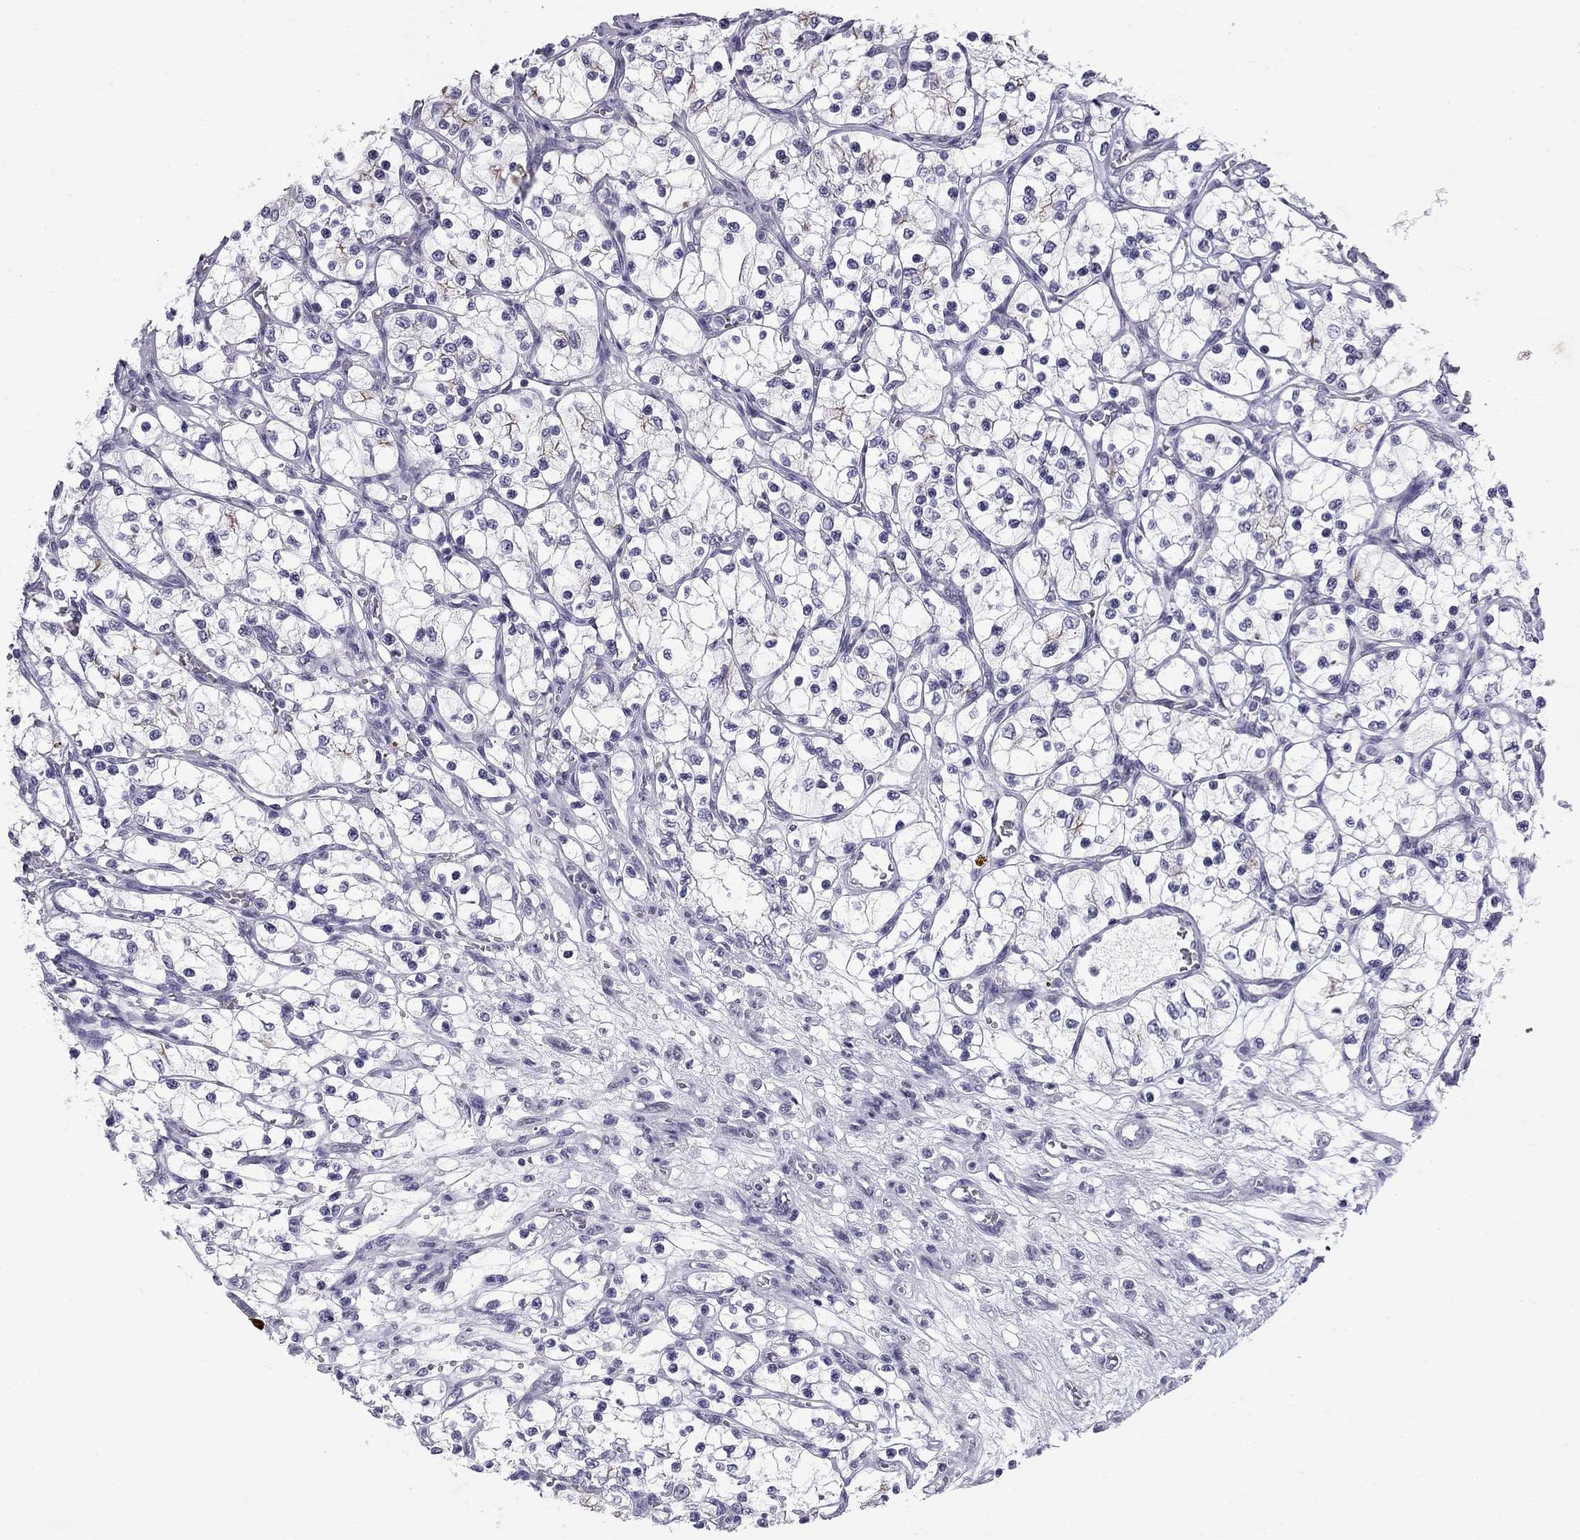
{"staining": {"intensity": "negative", "quantity": "none", "location": "none"}, "tissue": "renal cancer", "cell_type": "Tumor cells", "image_type": "cancer", "snomed": [{"axis": "morphology", "description": "Adenocarcinoma, NOS"}, {"axis": "topography", "description": "Kidney"}], "caption": "Tumor cells are negative for brown protein staining in adenocarcinoma (renal). The staining was performed using DAB to visualize the protein expression in brown, while the nuclei were stained in blue with hematoxylin (Magnification: 20x).", "gene": "RTL9", "patient": {"sex": "female", "age": 69}}